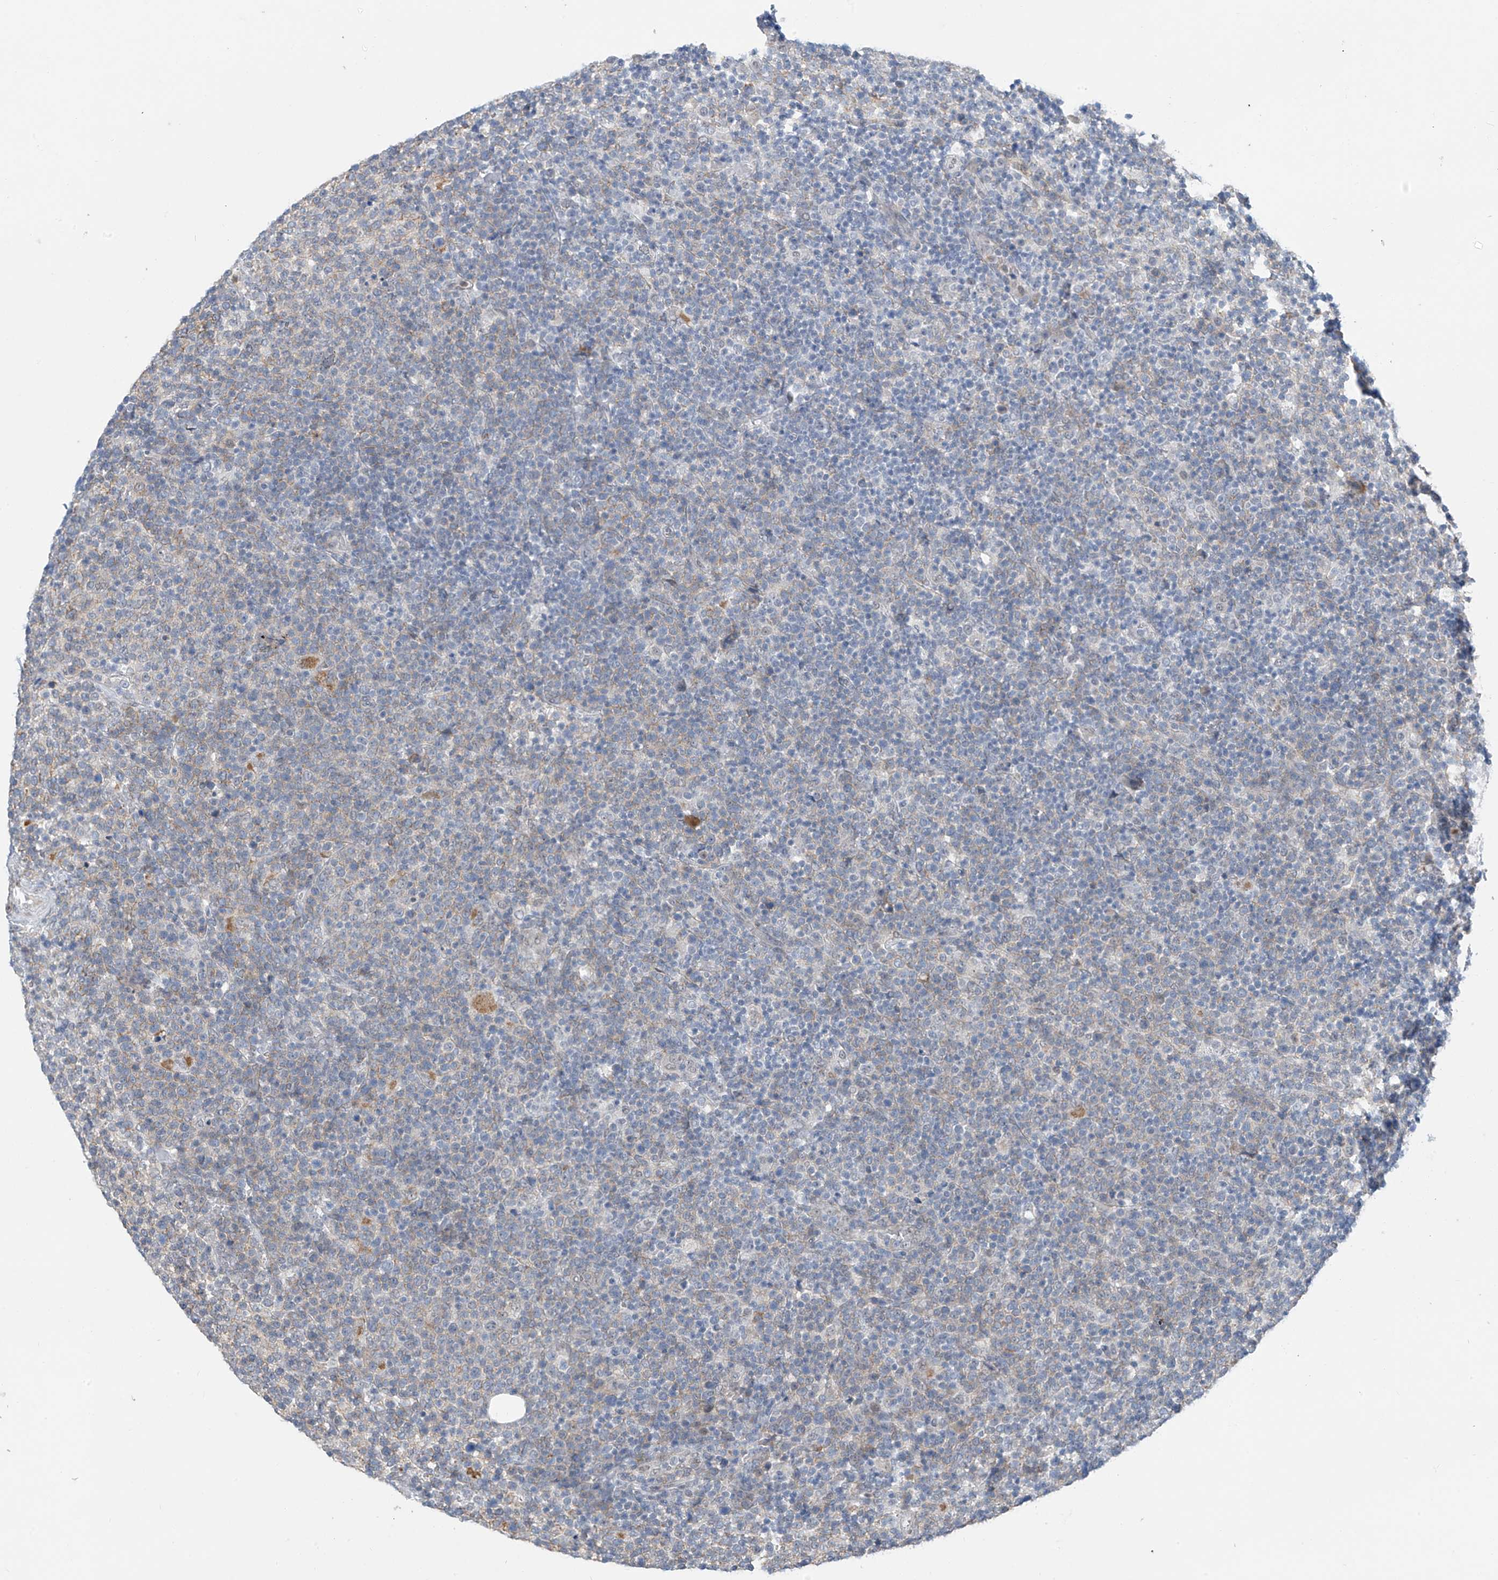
{"staining": {"intensity": "negative", "quantity": "none", "location": "none"}, "tissue": "lymphoma", "cell_type": "Tumor cells", "image_type": "cancer", "snomed": [{"axis": "morphology", "description": "Malignant lymphoma, non-Hodgkin's type, High grade"}, {"axis": "topography", "description": "Lymph node"}], "caption": "Tumor cells are negative for brown protein staining in lymphoma.", "gene": "CYP4V2", "patient": {"sex": "male", "age": 61}}